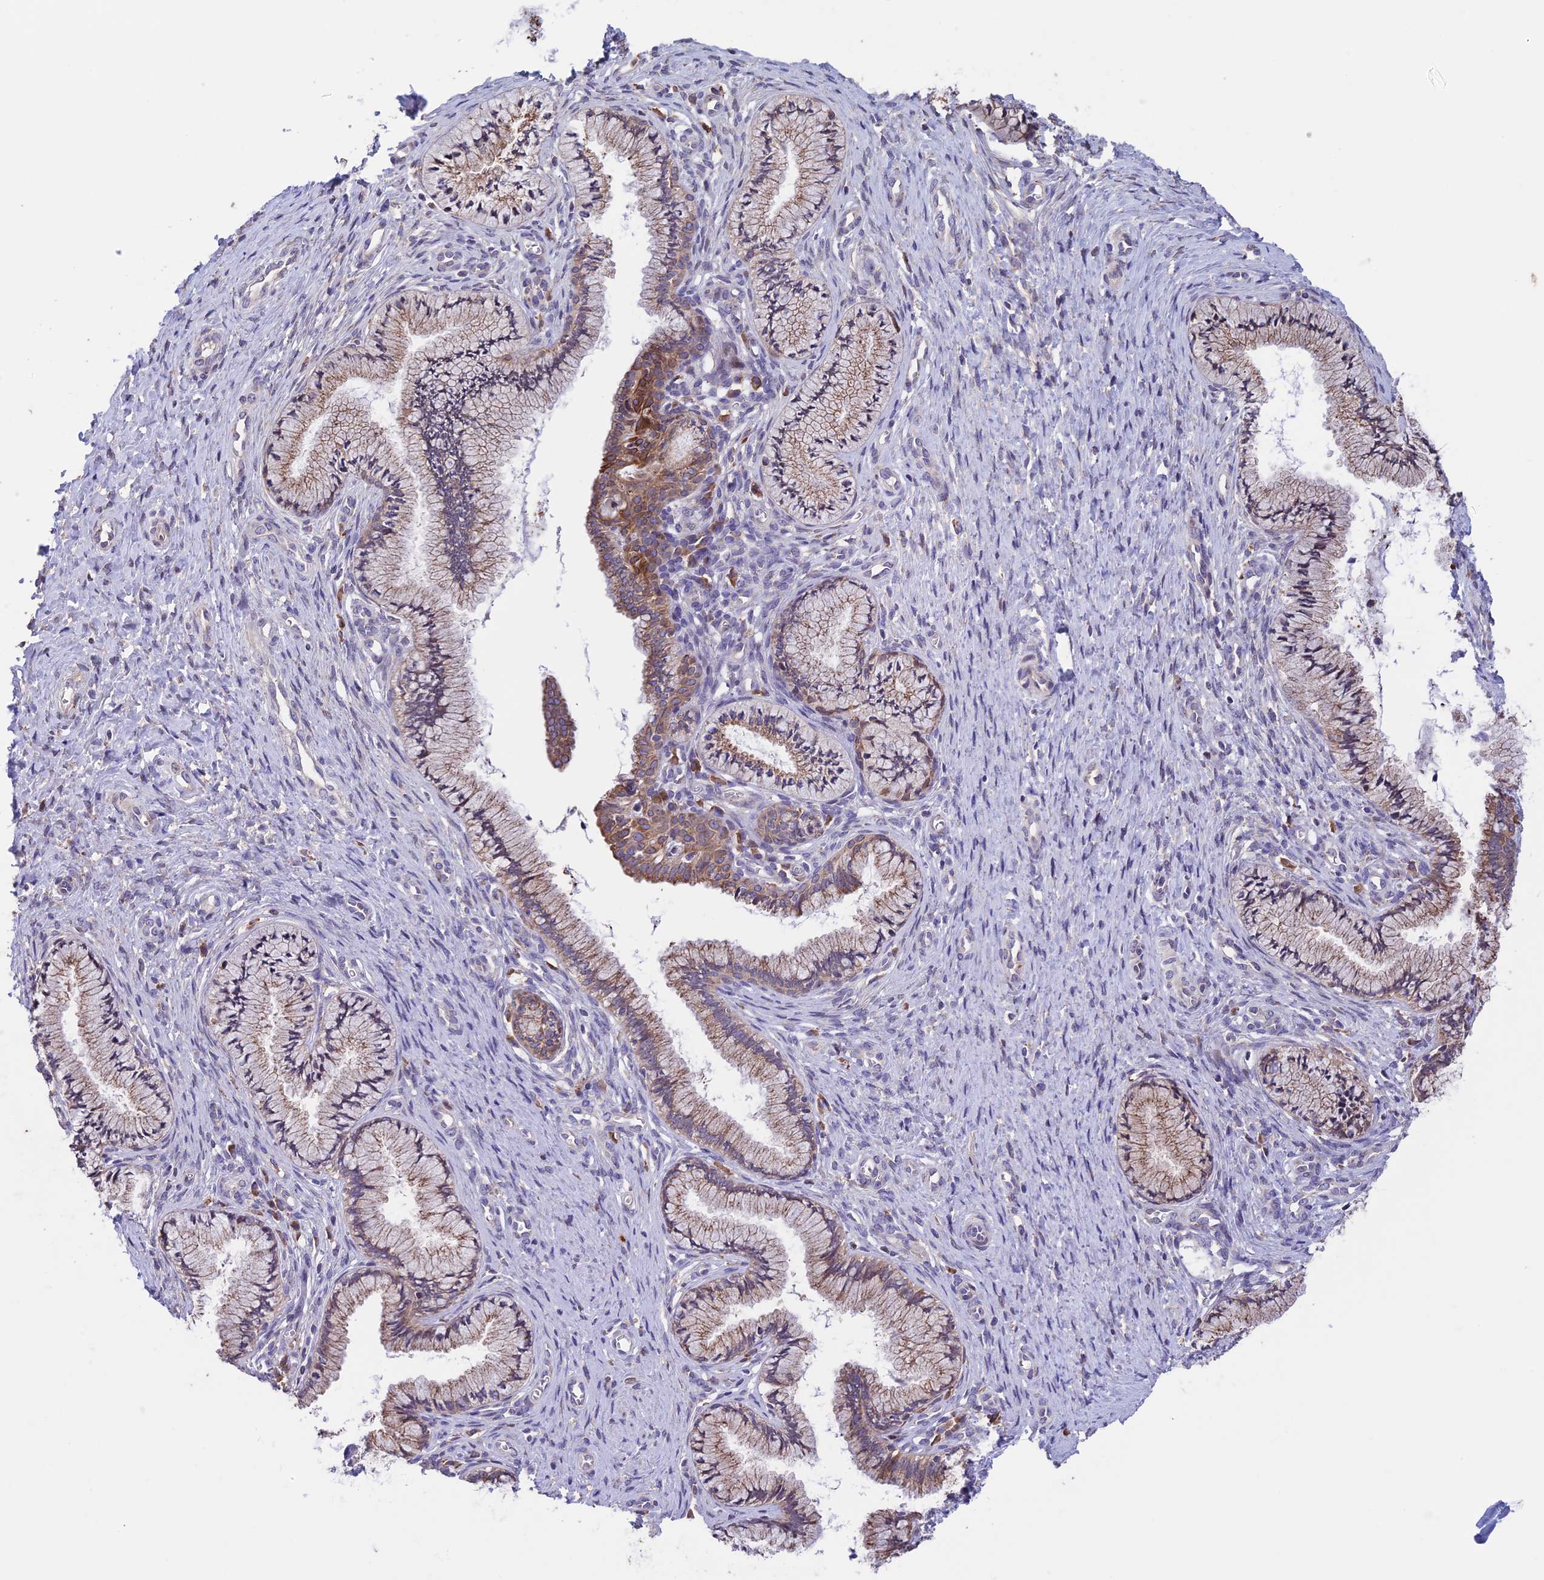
{"staining": {"intensity": "strong", "quantity": "25%-75%", "location": "cytoplasmic/membranous"}, "tissue": "cervix", "cell_type": "Glandular cells", "image_type": "normal", "snomed": [{"axis": "morphology", "description": "Normal tissue, NOS"}, {"axis": "topography", "description": "Cervix"}], "caption": "Glandular cells show high levels of strong cytoplasmic/membranous positivity in about 25%-75% of cells in unremarkable human cervix.", "gene": "DMRTA2", "patient": {"sex": "female", "age": 36}}